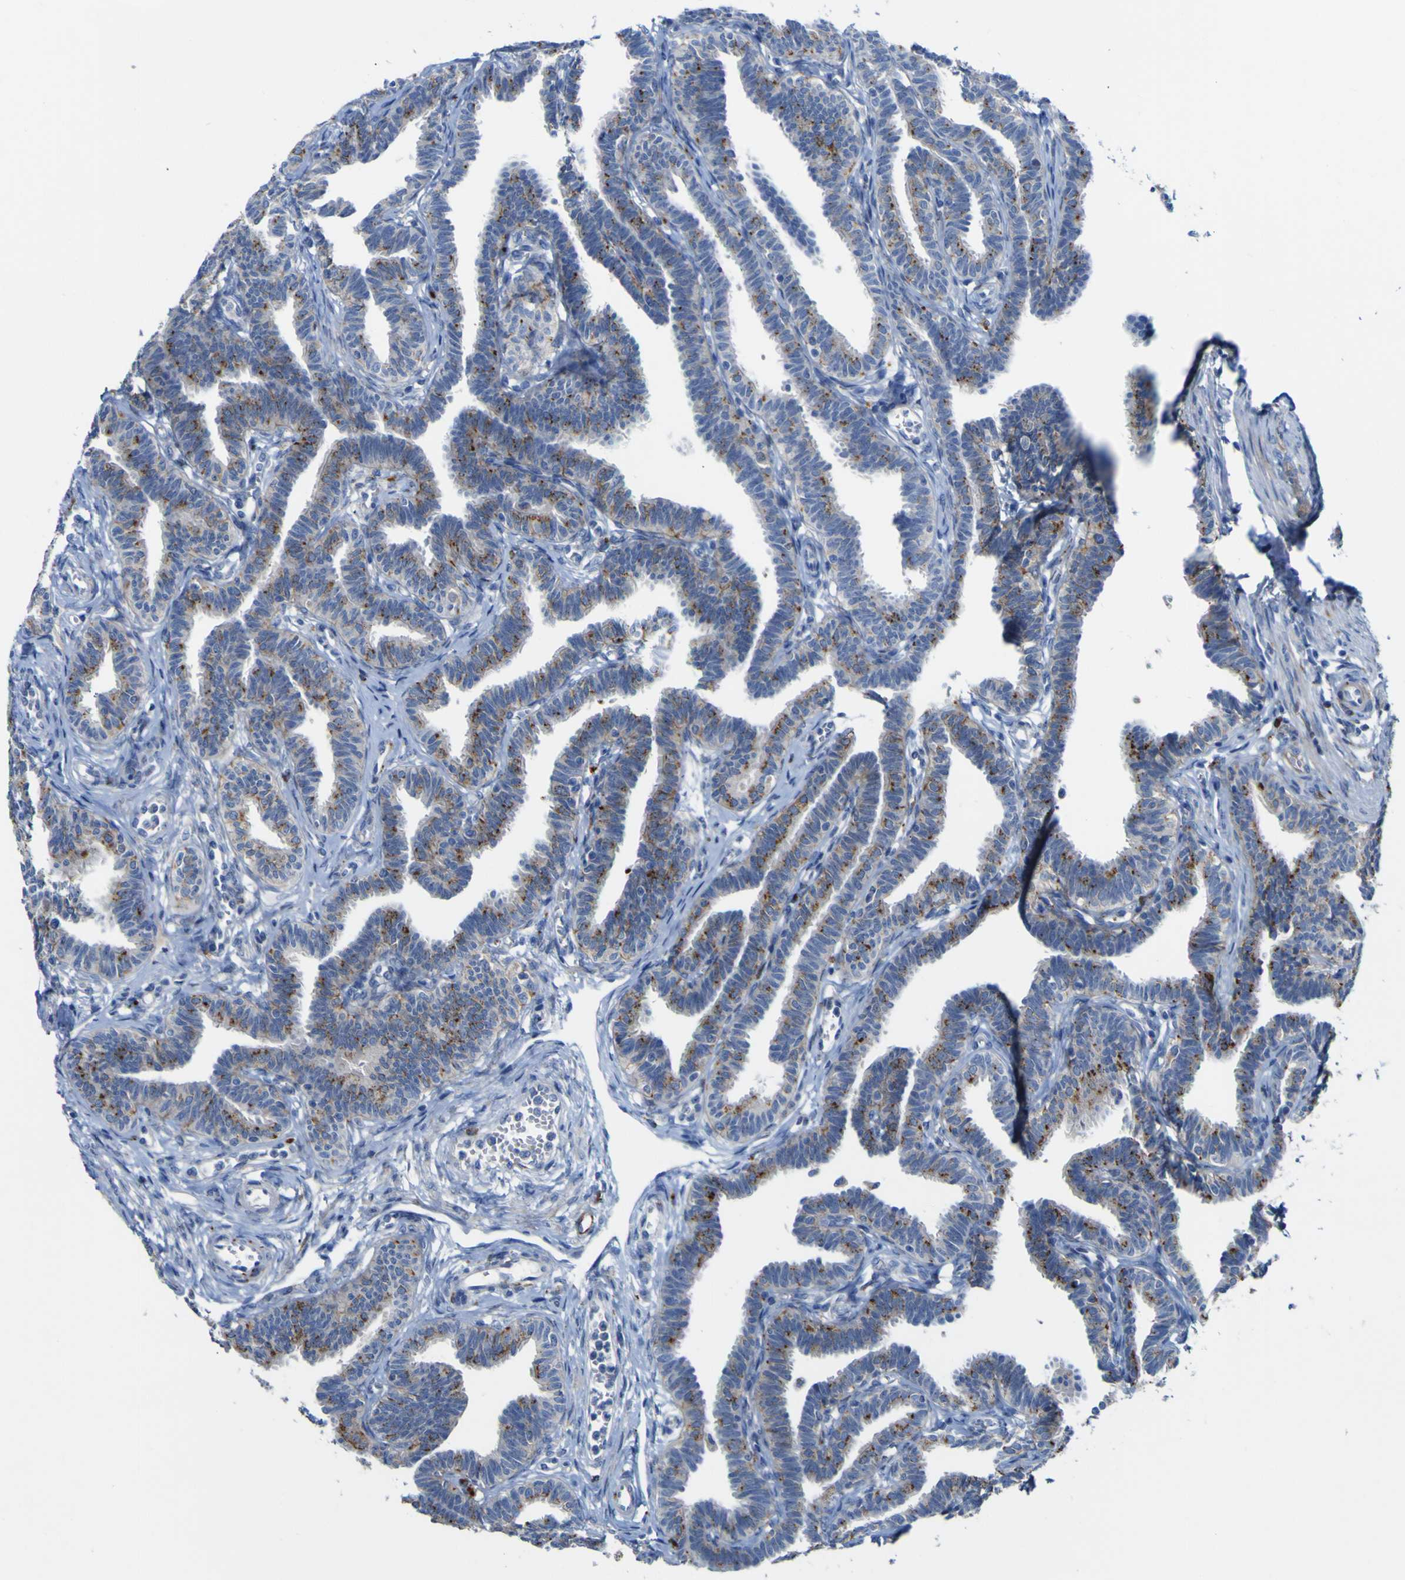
{"staining": {"intensity": "moderate", "quantity": "25%-75%", "location": "cytoplasmic/membranous"}, "tissue": "fallopian tube", "cell_type": "Glandular cells", "image_type": "normal", "snomed": [{"axis": "morphology", "description": "Normal tissue, NOS"}, {"axis": "topography", "description": "Fallopian tube"}, {"axis": "topography", "description": "Ovary"}], "caption": "Protein staining by immunohistochemistry shows moderate cytoplasmic/membranous expression in approximately 25%-75% of glandular cells in benign fallopian tube.", "gene": "PTPRF", "patient": {"sex": "female", "age": 23}}